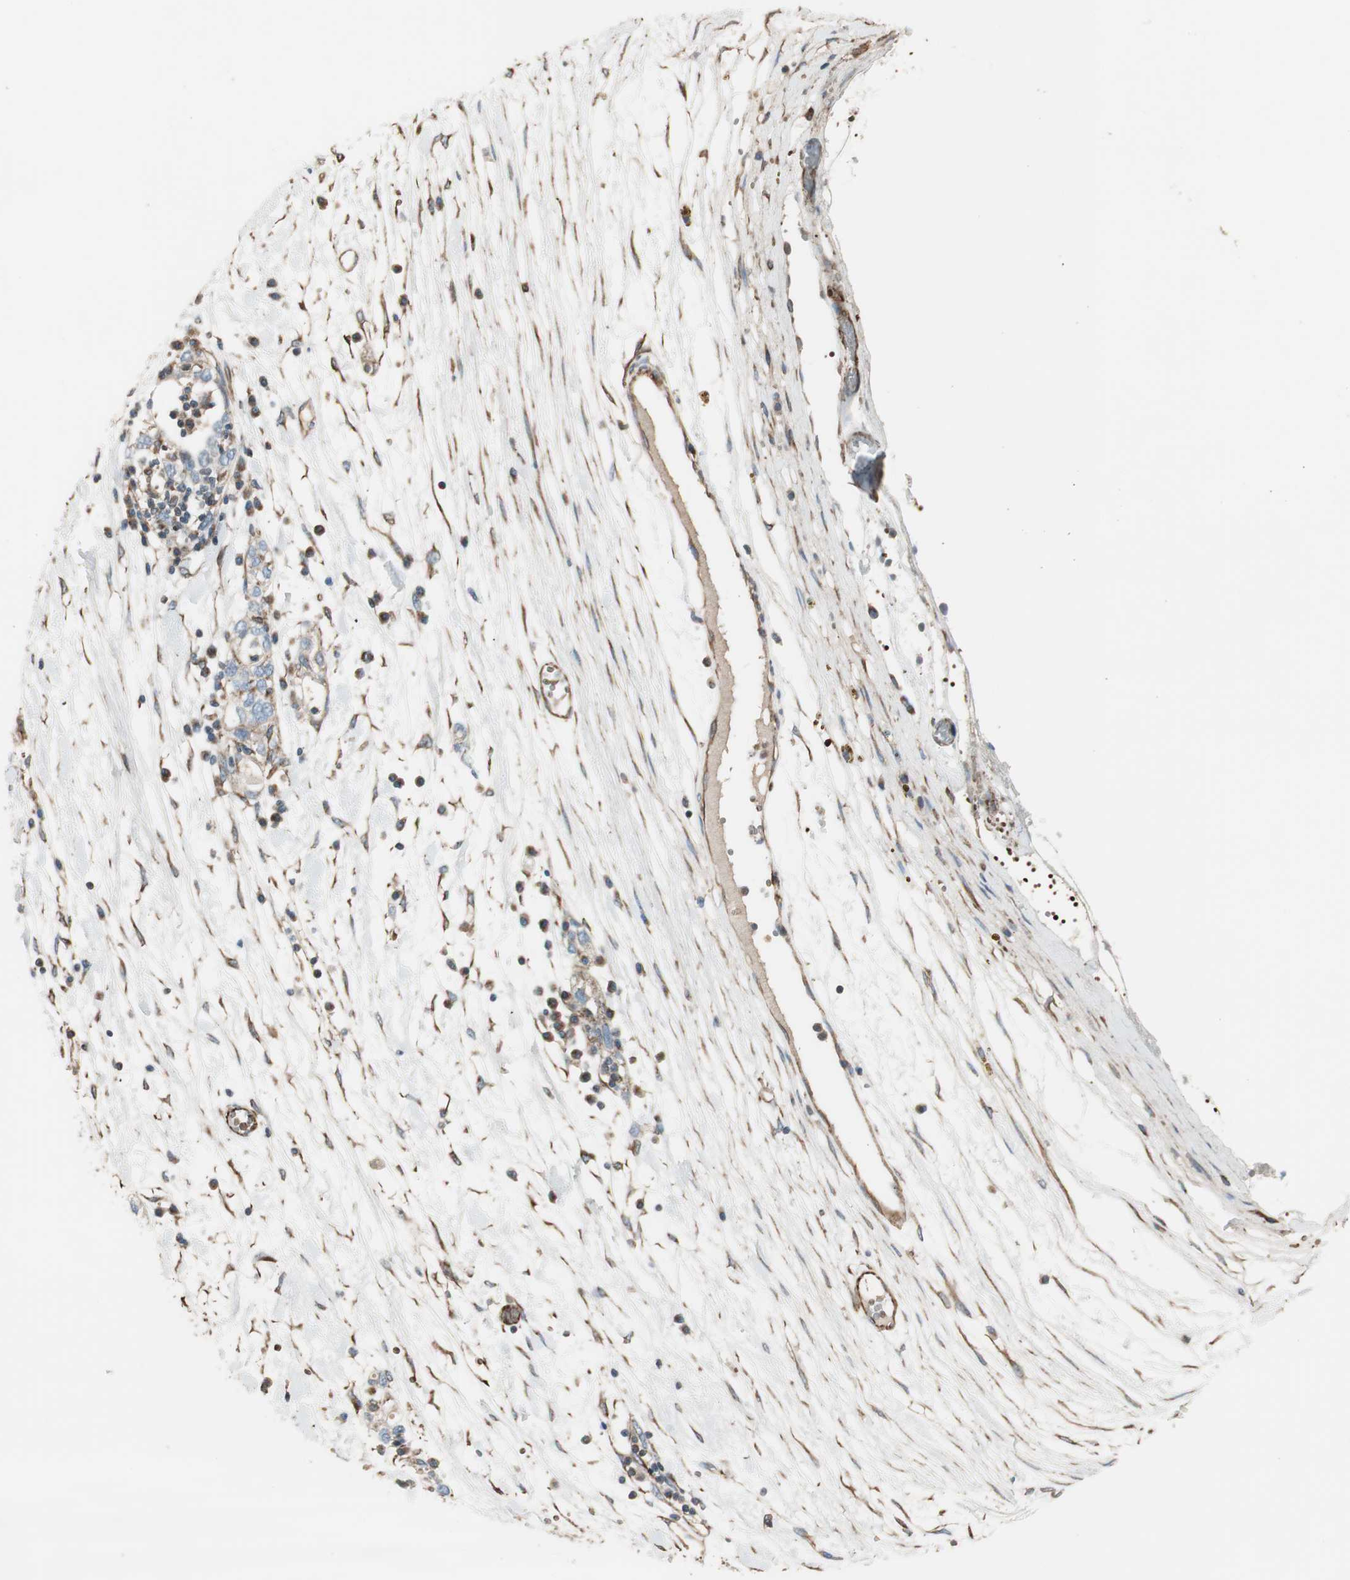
{"staining": {"intensity": "weak", "quantity": "25%-75%", "location": "cytoplasmic/membranous"}, "tissue": "ovarian cancer", "cell_type": "Tumor cells", "image_type": "cancer", "snomed": [{"axis": "morphology", "description": "Cystadenocarcinoma, serous, NOS"}, {"axis": "topography", "description": "Ovary"}], "caption": "A brown stain labels weak cytoplasmic/membranous staining of a protein in human ovarian cancer (serous cystadenocarcinoma) tumor cells.", "gene": "SRCIN1", "patient": {"sex": "female", "age": 71}}